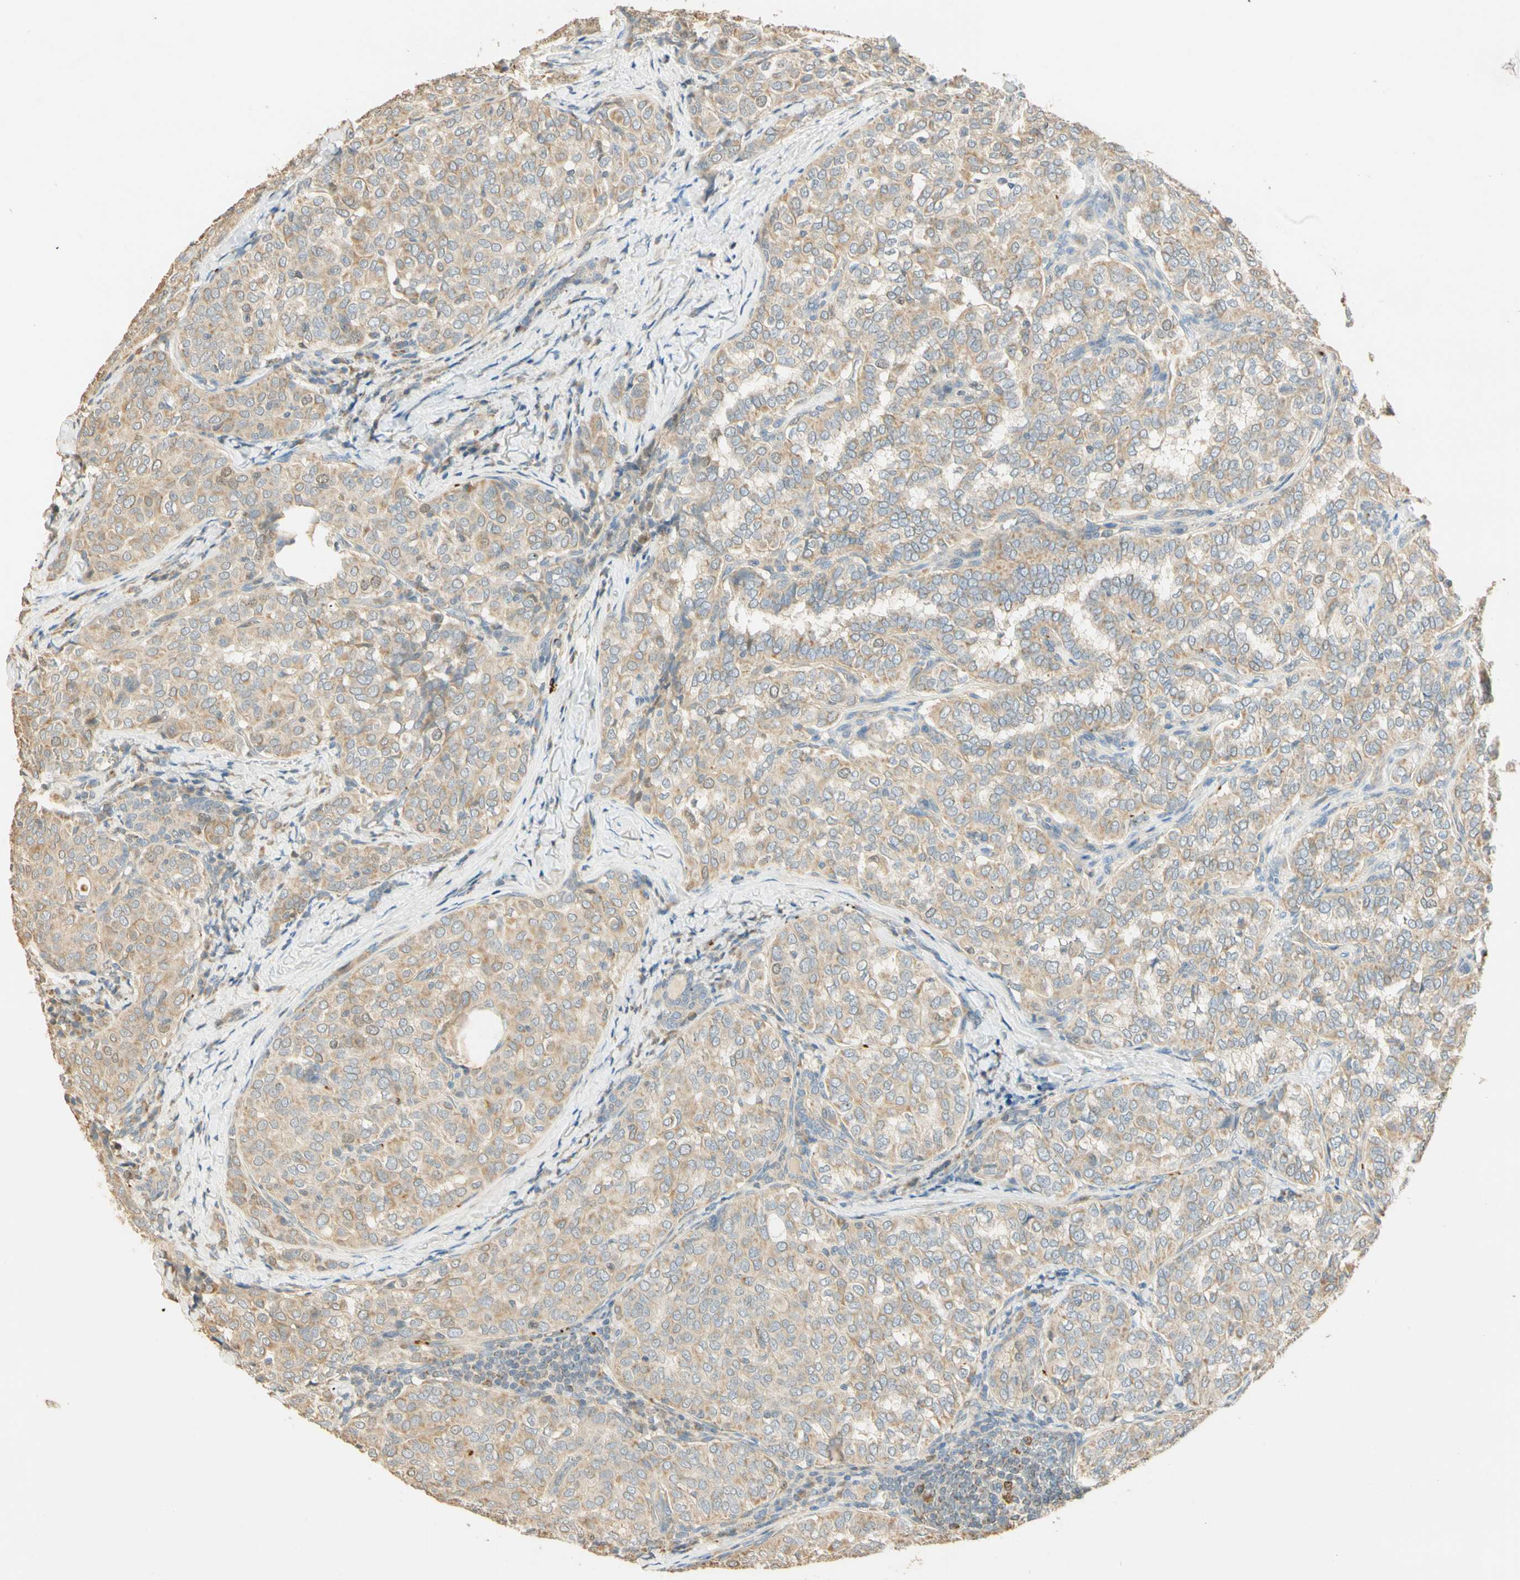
{"staining": {"intensity": "weak", "quantity": "25%-75%", "location": "cytoplasmic/membranous"}, "tissue": "thyroid cancer", "cell_type": "Tumor cells", "image_type": "cancer", "snomed": [{"axis": "morphology", "description": "Normal tissue, NOS"}, {"axis": "morphology", "description": "Papillary adenocarcinoma, NOS"}, {"axis": "topography", "description": "Thyroid gland"}], "caption": "High-magnification brightfield microscopy of thyroid cancer (papillary adenocarcinoma) stained with DAB (brown) and counterstained with hematoxylin (blue). tumor cells exhibit weak cytoplasmic/membranous positivity is present in about25%-75% of cells.", "gene": "RAD18", "patient": {"sex": "female", "age": 30}}